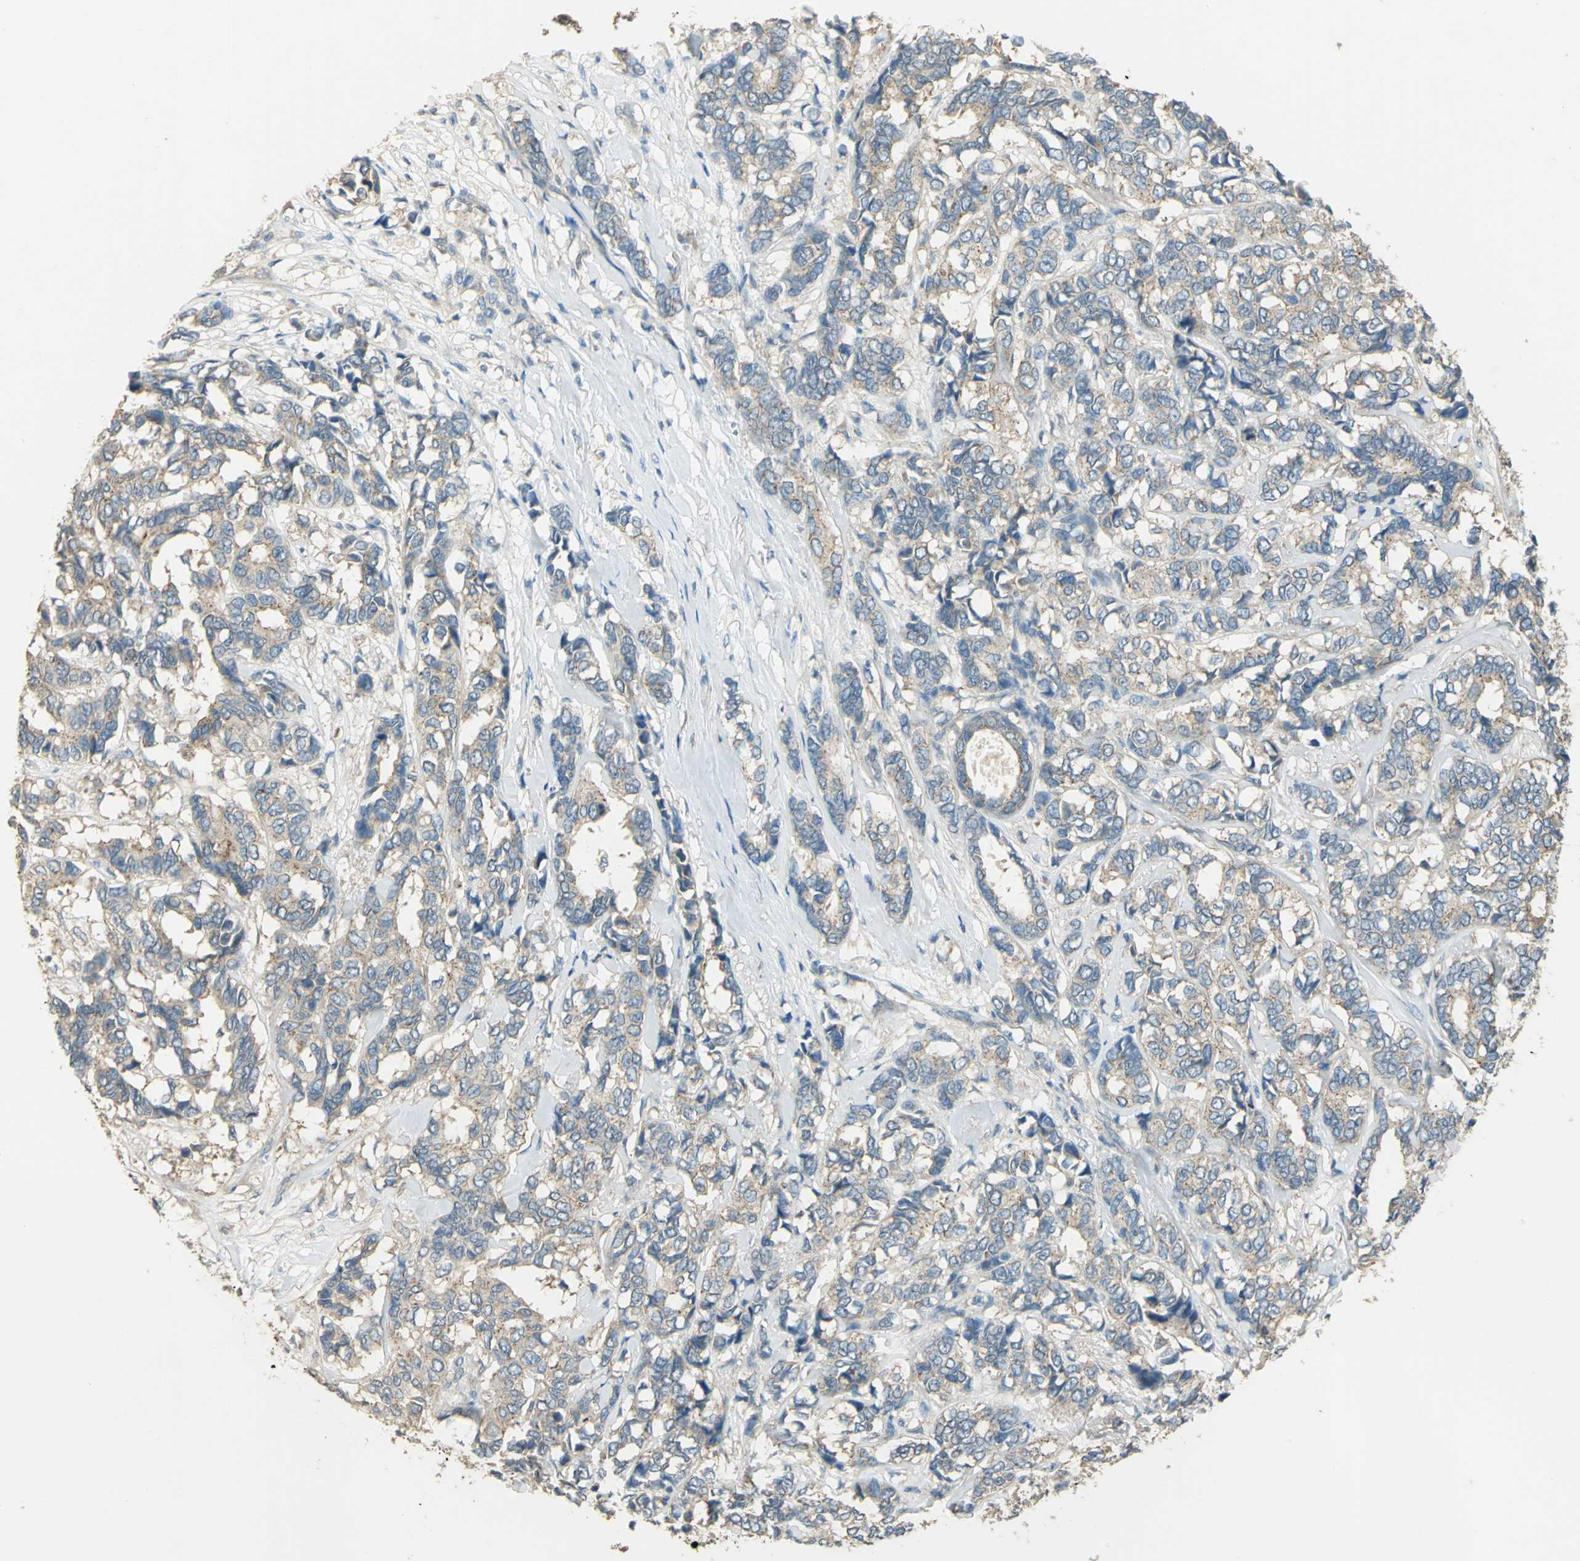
{"staining": {"intensity": "weak", "quantity": ">75%", "location": "cytoplasmic/membranous"}, "tissue": "breast cancer", "cell_type": "Tumor cells", "image_type": "cancer", "snomed": [{"axis": "morphology", "description": "Duct carcinoma"}, {"axis": "topography", "description": "Breast"}], "caption": "Brown immunohistochemical staining in human breast invasive ductal carcinoma exhibits weak cytoplasmic/membranous expression in about >75% of tumor cells. (DAB = brown stain, brightfield microscopy at high magnification).", "gene": "SHC2", "patient": {"sex": "female", "age": 87}}